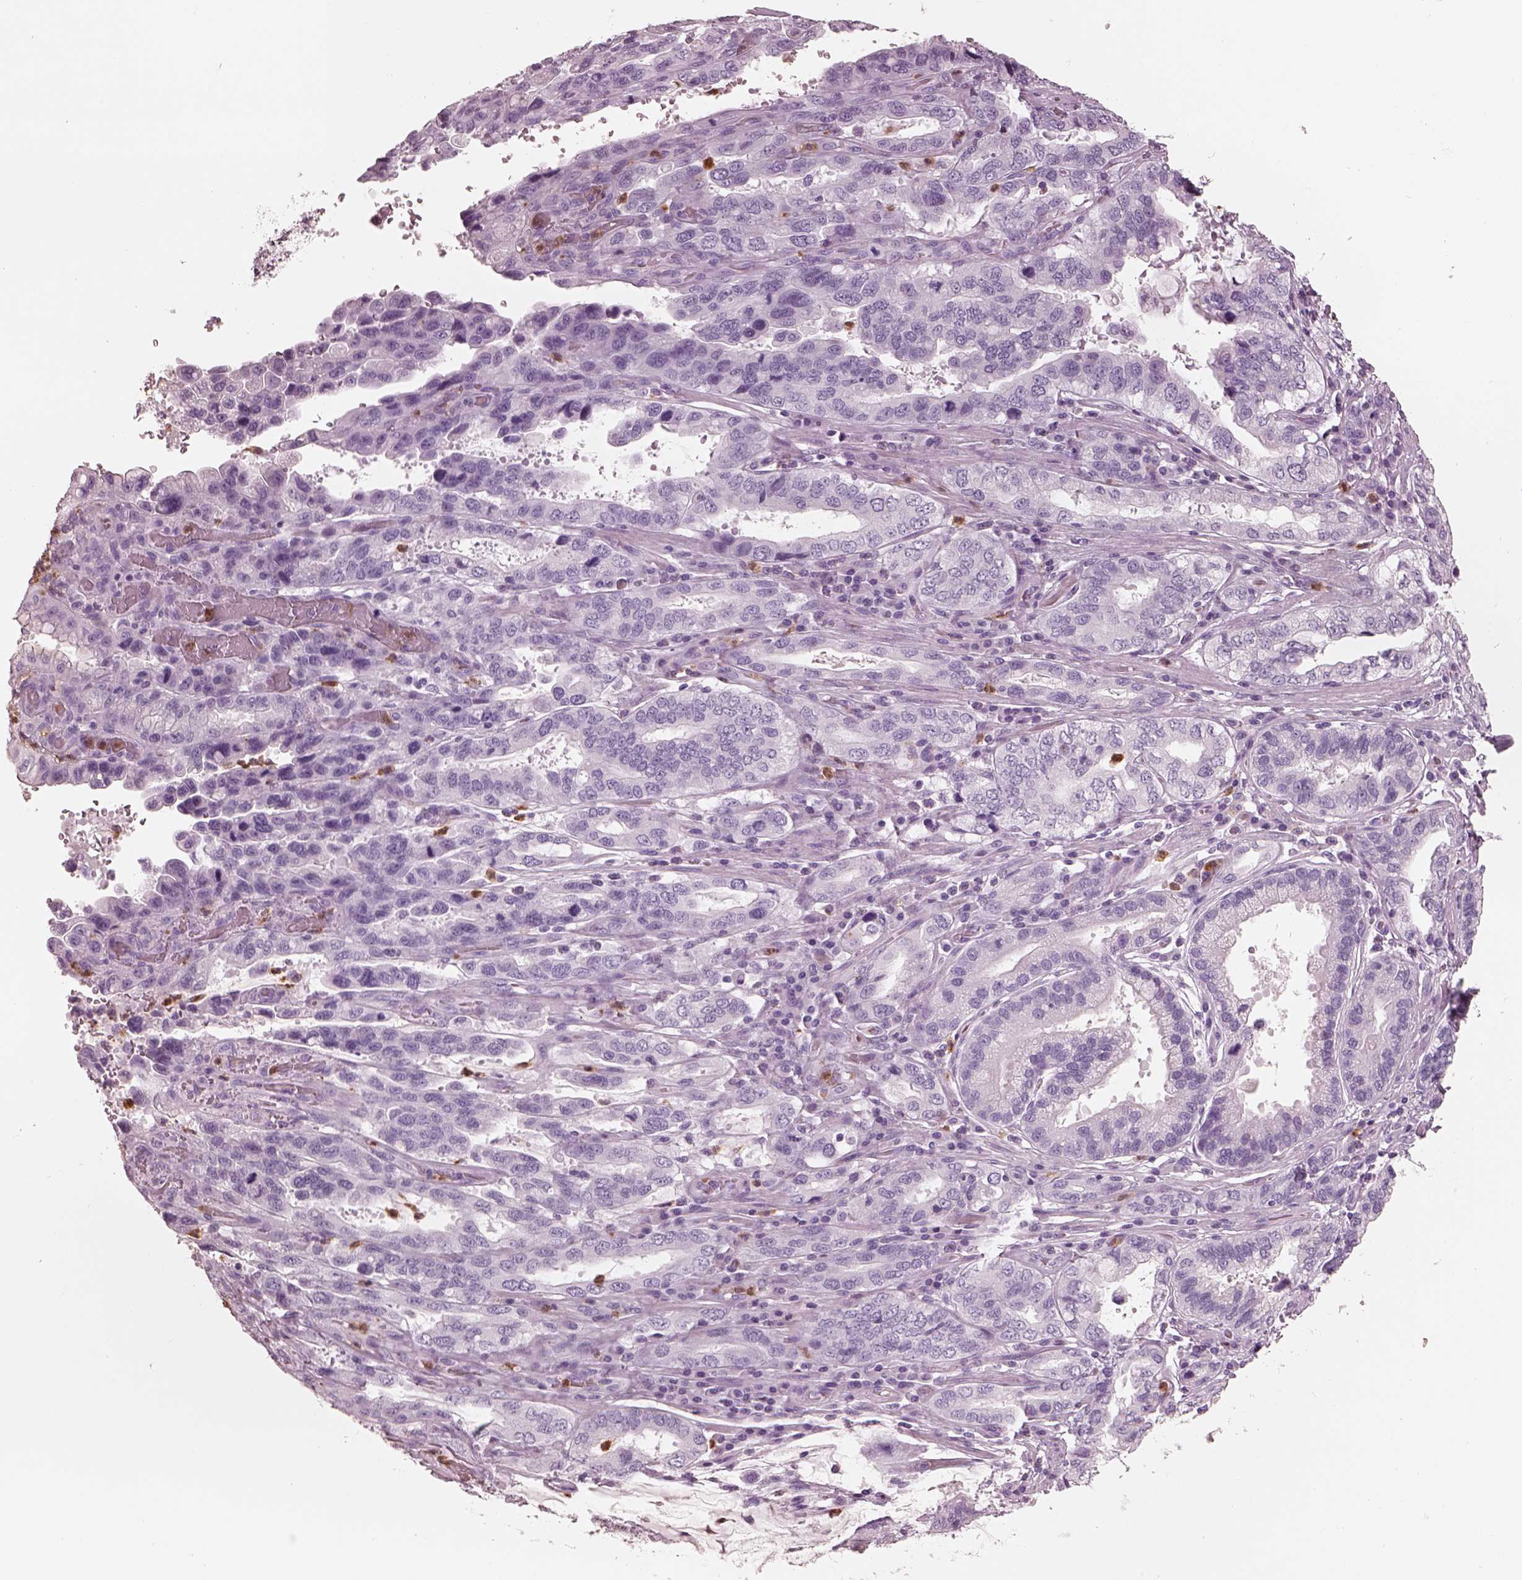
{"staining": {"intensity": "negative", "quantity": "none", "location": "none"}, "tissue": "stomach cancer", "cell_type": "Tumor cells", "image_type": "cancer", "snomed": [{"axis": "morphology", "description": "Adenocarcinoma, NOS"}, {"axis": "topography", "description": "Stomach, lower"}], "caption": "IHC of stomach cancer (adenocarcinoma) exhibits no positivity in tumor cells.", "gene": "ELANE", "patient": {"sex": "female", "age": 76}}